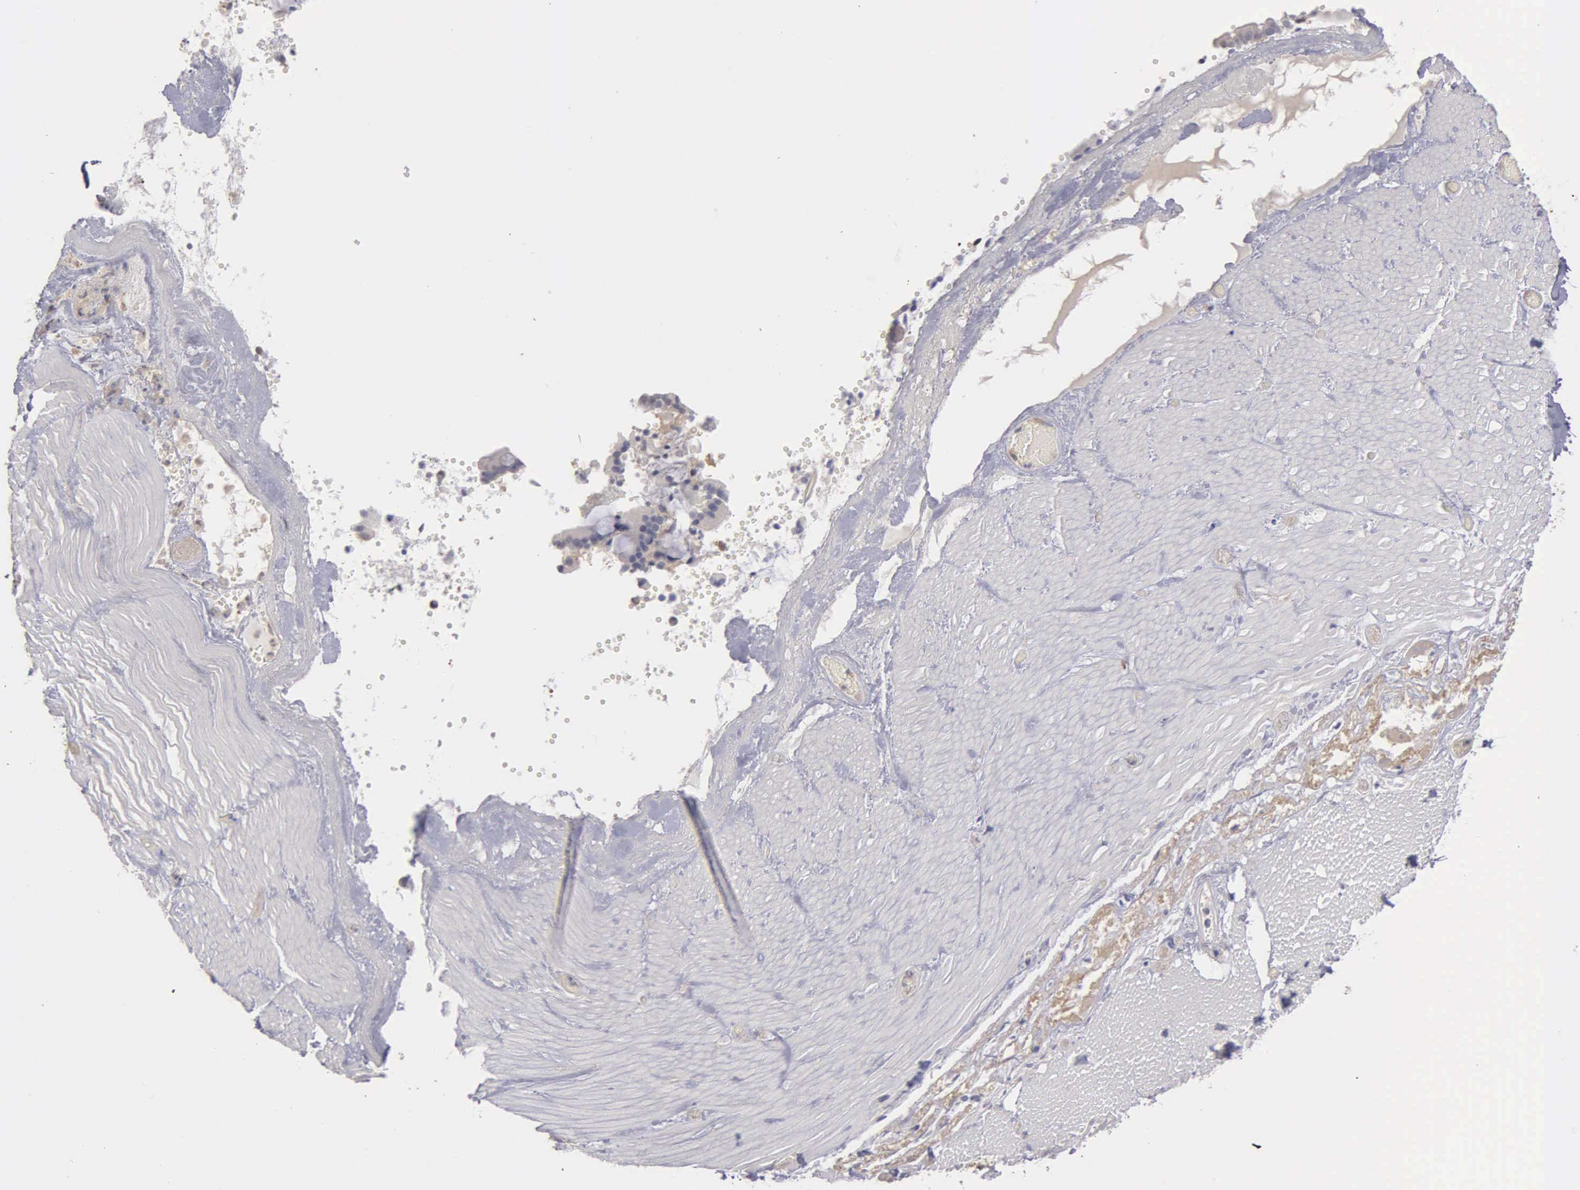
{"staining": {"intensity": "negative", "quantity": "none", "location": "none"}, "tissue": "smooth muscle", "cell_type": "Smooth muscle cells", "image_type": "normal", "snomed": [{"axis": "morphology", "description": "Normal tissue, NOS"}, {"axis": "topography", "description": "Duodenum"}], "caption": "Smooth muscle cells show no significant protein positivity in unremarkable smooth muscle. The staining is performed using DAB brown chromogen with nuclei counter-stained in using hematoxylin.", "gene": "ENO3", "patient": {"sex": "male", "age": 63}}